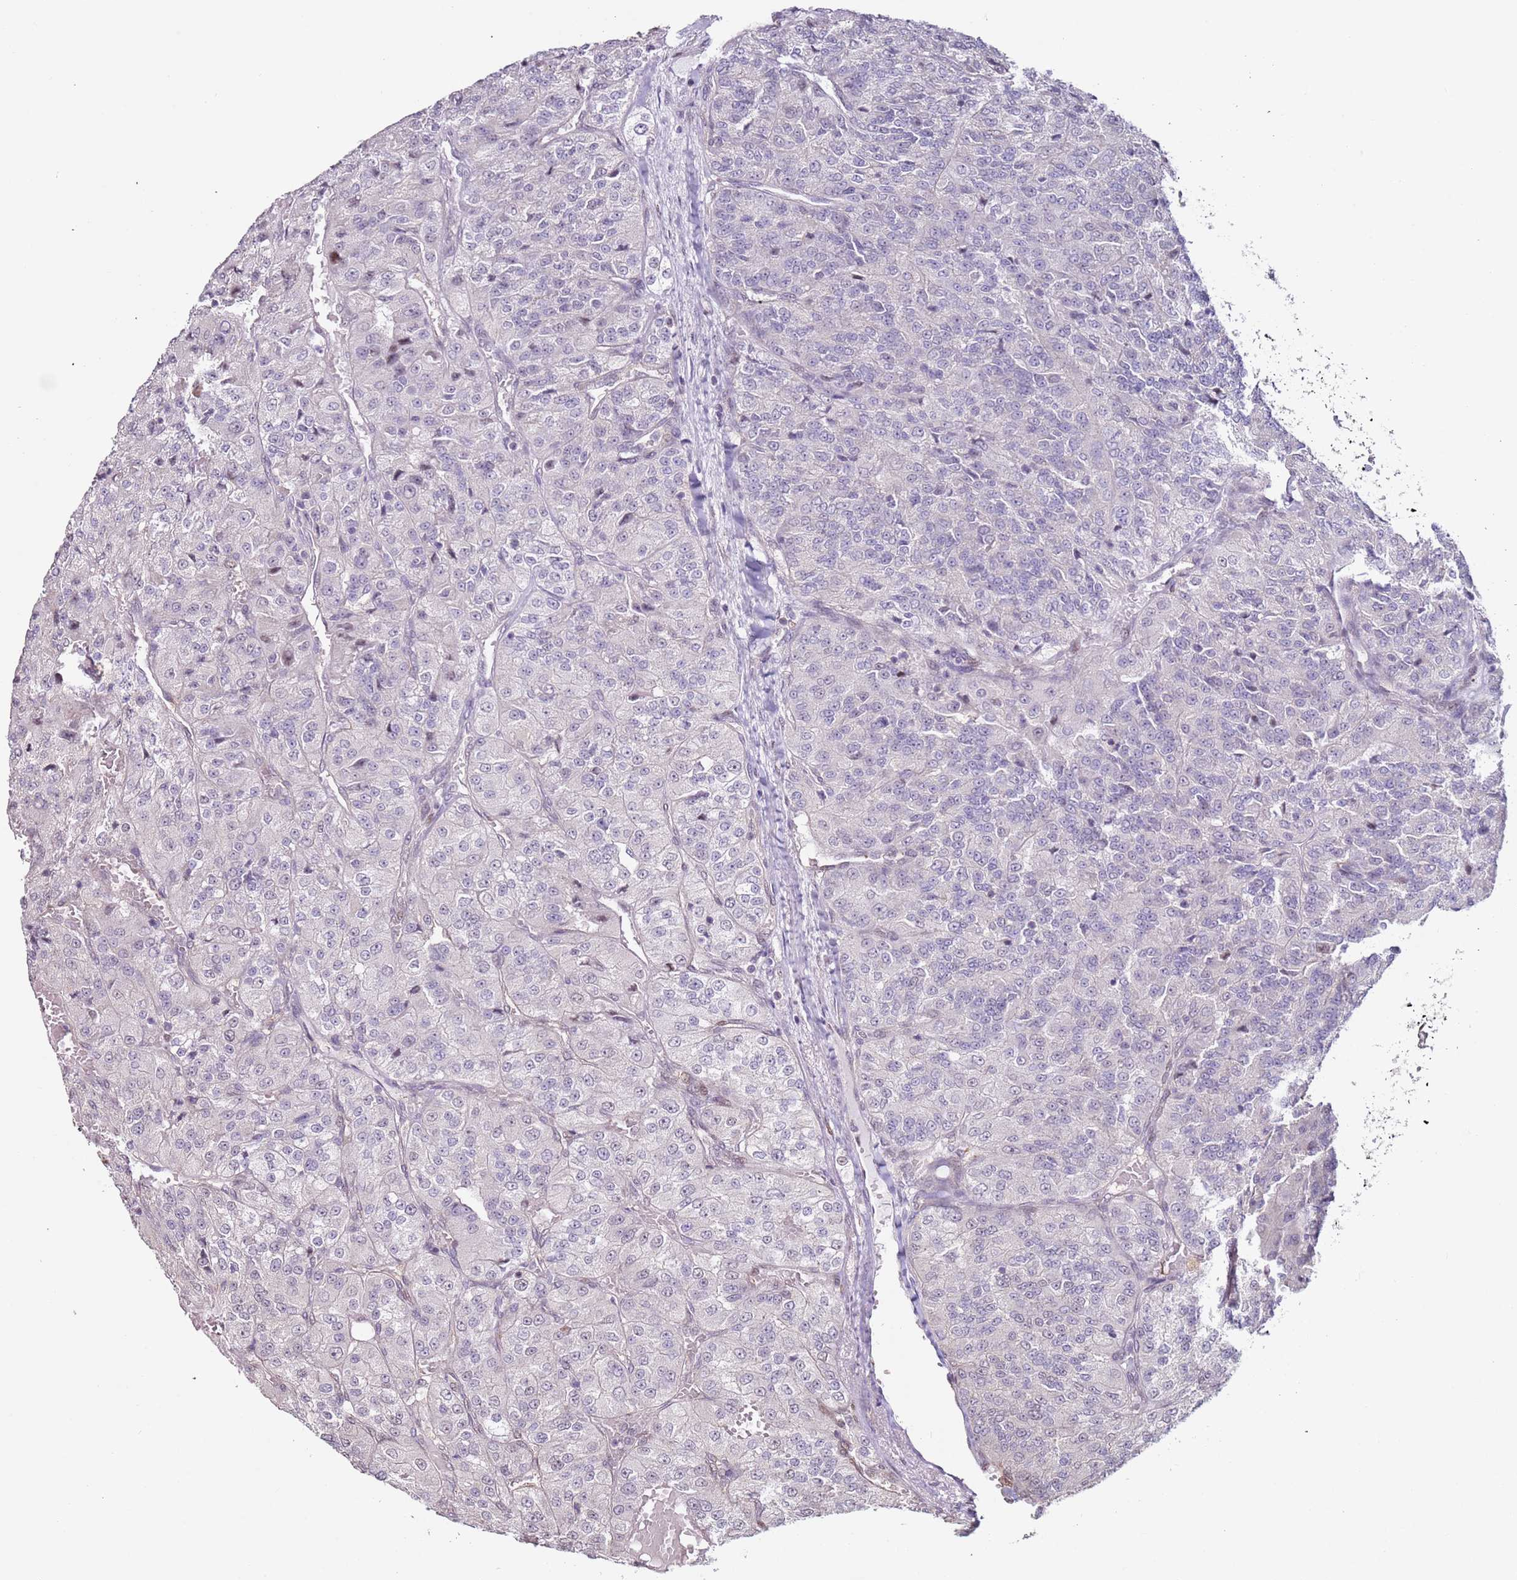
{"staining": {"intensity": "negative", "quantity": "none", "location": "none"}, "tissue": "renal cancer", "cell_type": "Tumor cells", "image_type": "cancer", "snomed": [{"axis": "morphology", "description": "Adenocarcinoma, NOS"}, {"axis": "topography", "description": "Kidney"}], "caption": "Immunohistochemistry (IHC) of human renal cancer (adenocarcinoma) demonstrates no expression in tumor cells. (DAB (3,3'-diaminobenzidine) immunohistochemistry (IHC), high magnification).", "gene": "PSMD4", "patient": {"sex": "female", "age": 63}}